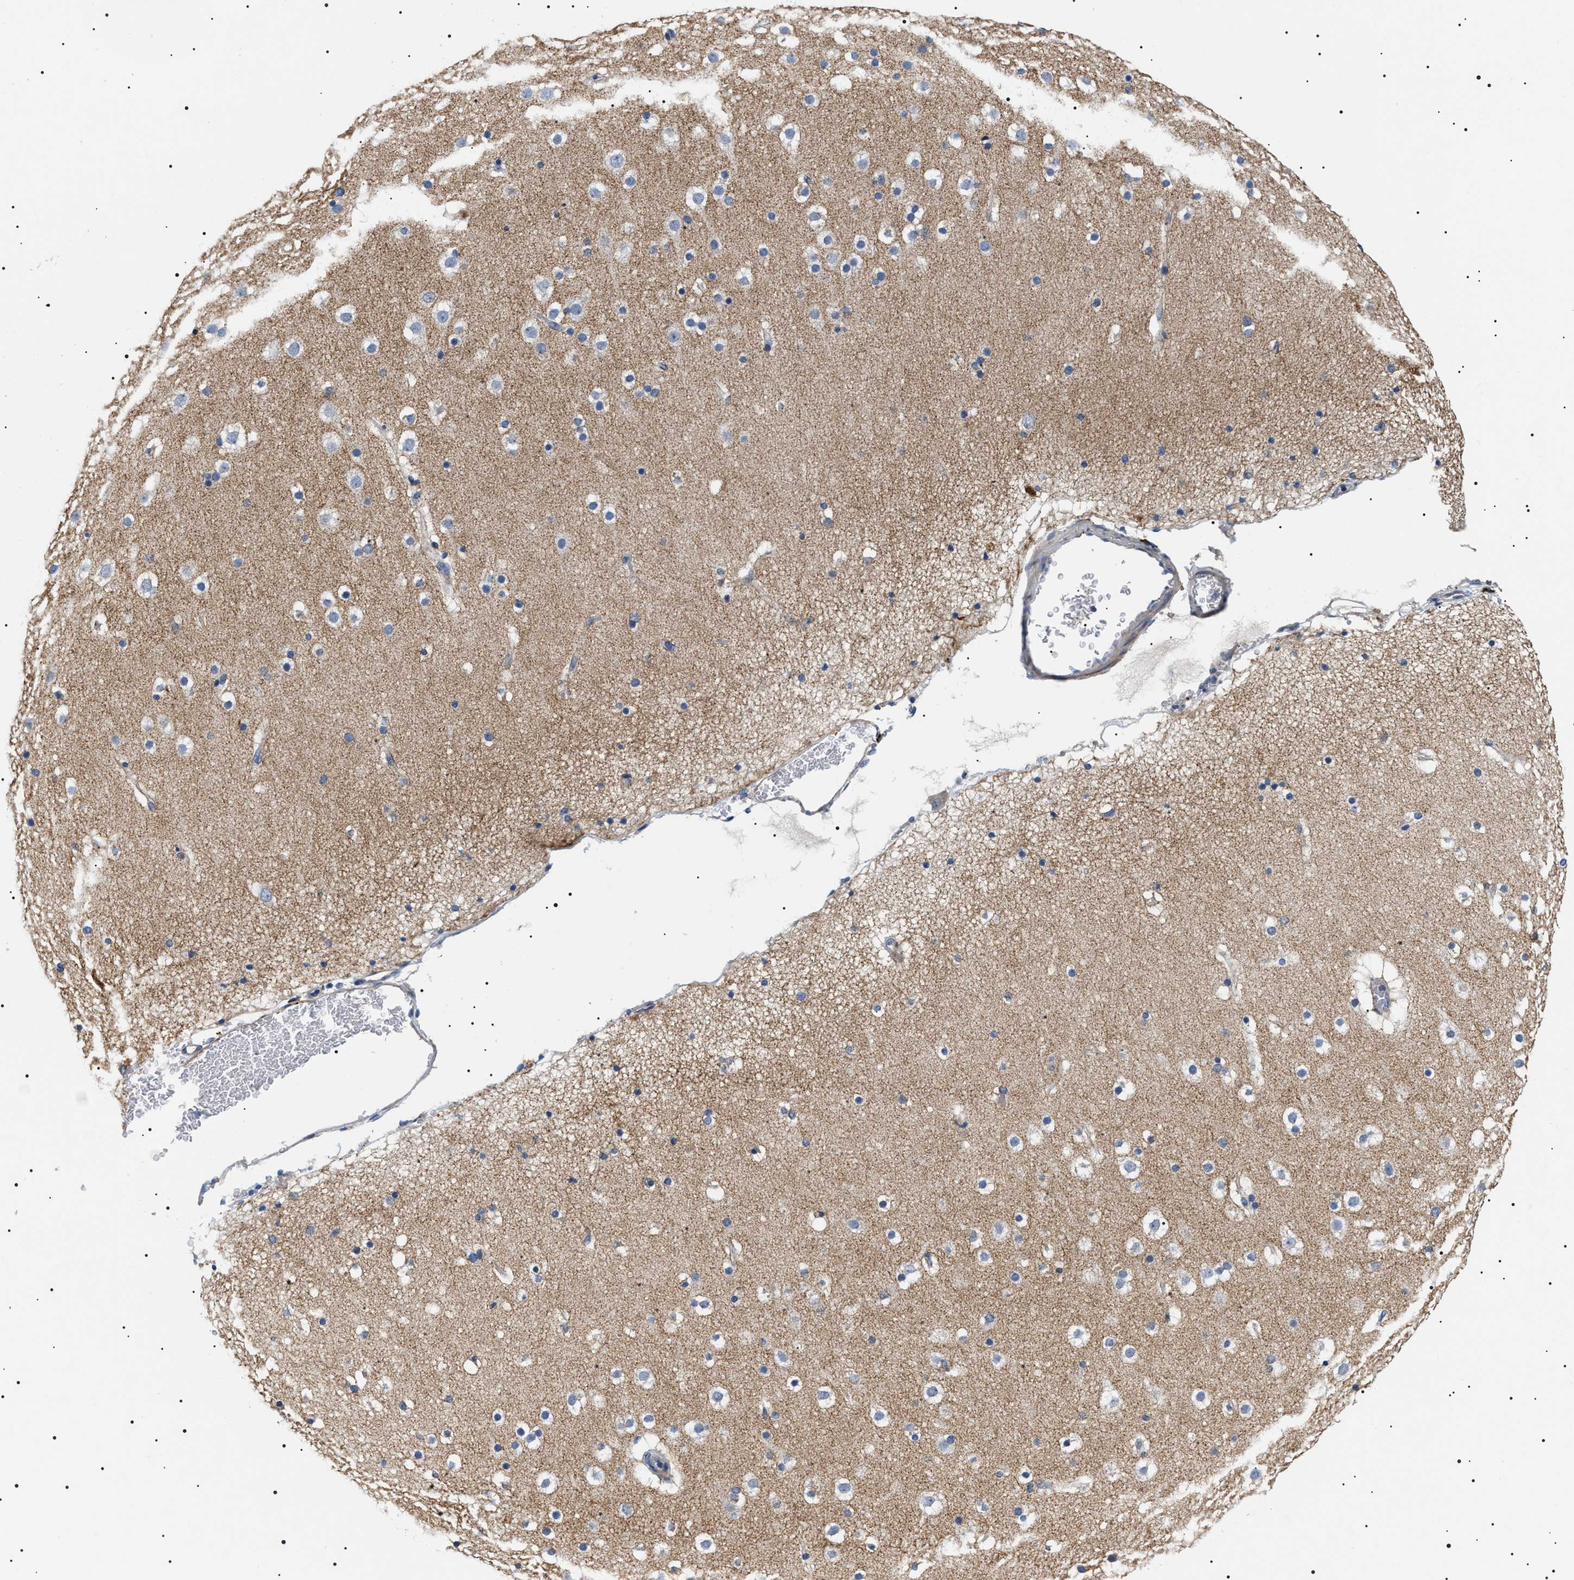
{"staining": {"intensity": "negative", "quantity": "none", "location": "none"}, "tissue": "cerebral cortex", "cell_type": "Endothelial cells", "image_type": "normal", "snomed": [{"axis": "morphology", "description": "Normal tissue, NOS"}, {"axis": "topography", "description": "Cerebral cortex"}], "caption": "The immunohistochemistry image has no significant staining in endothelial cells of cerebral cortex.", "gene": "TMEM222", "patient": {"sex": "male", "age": 57}}